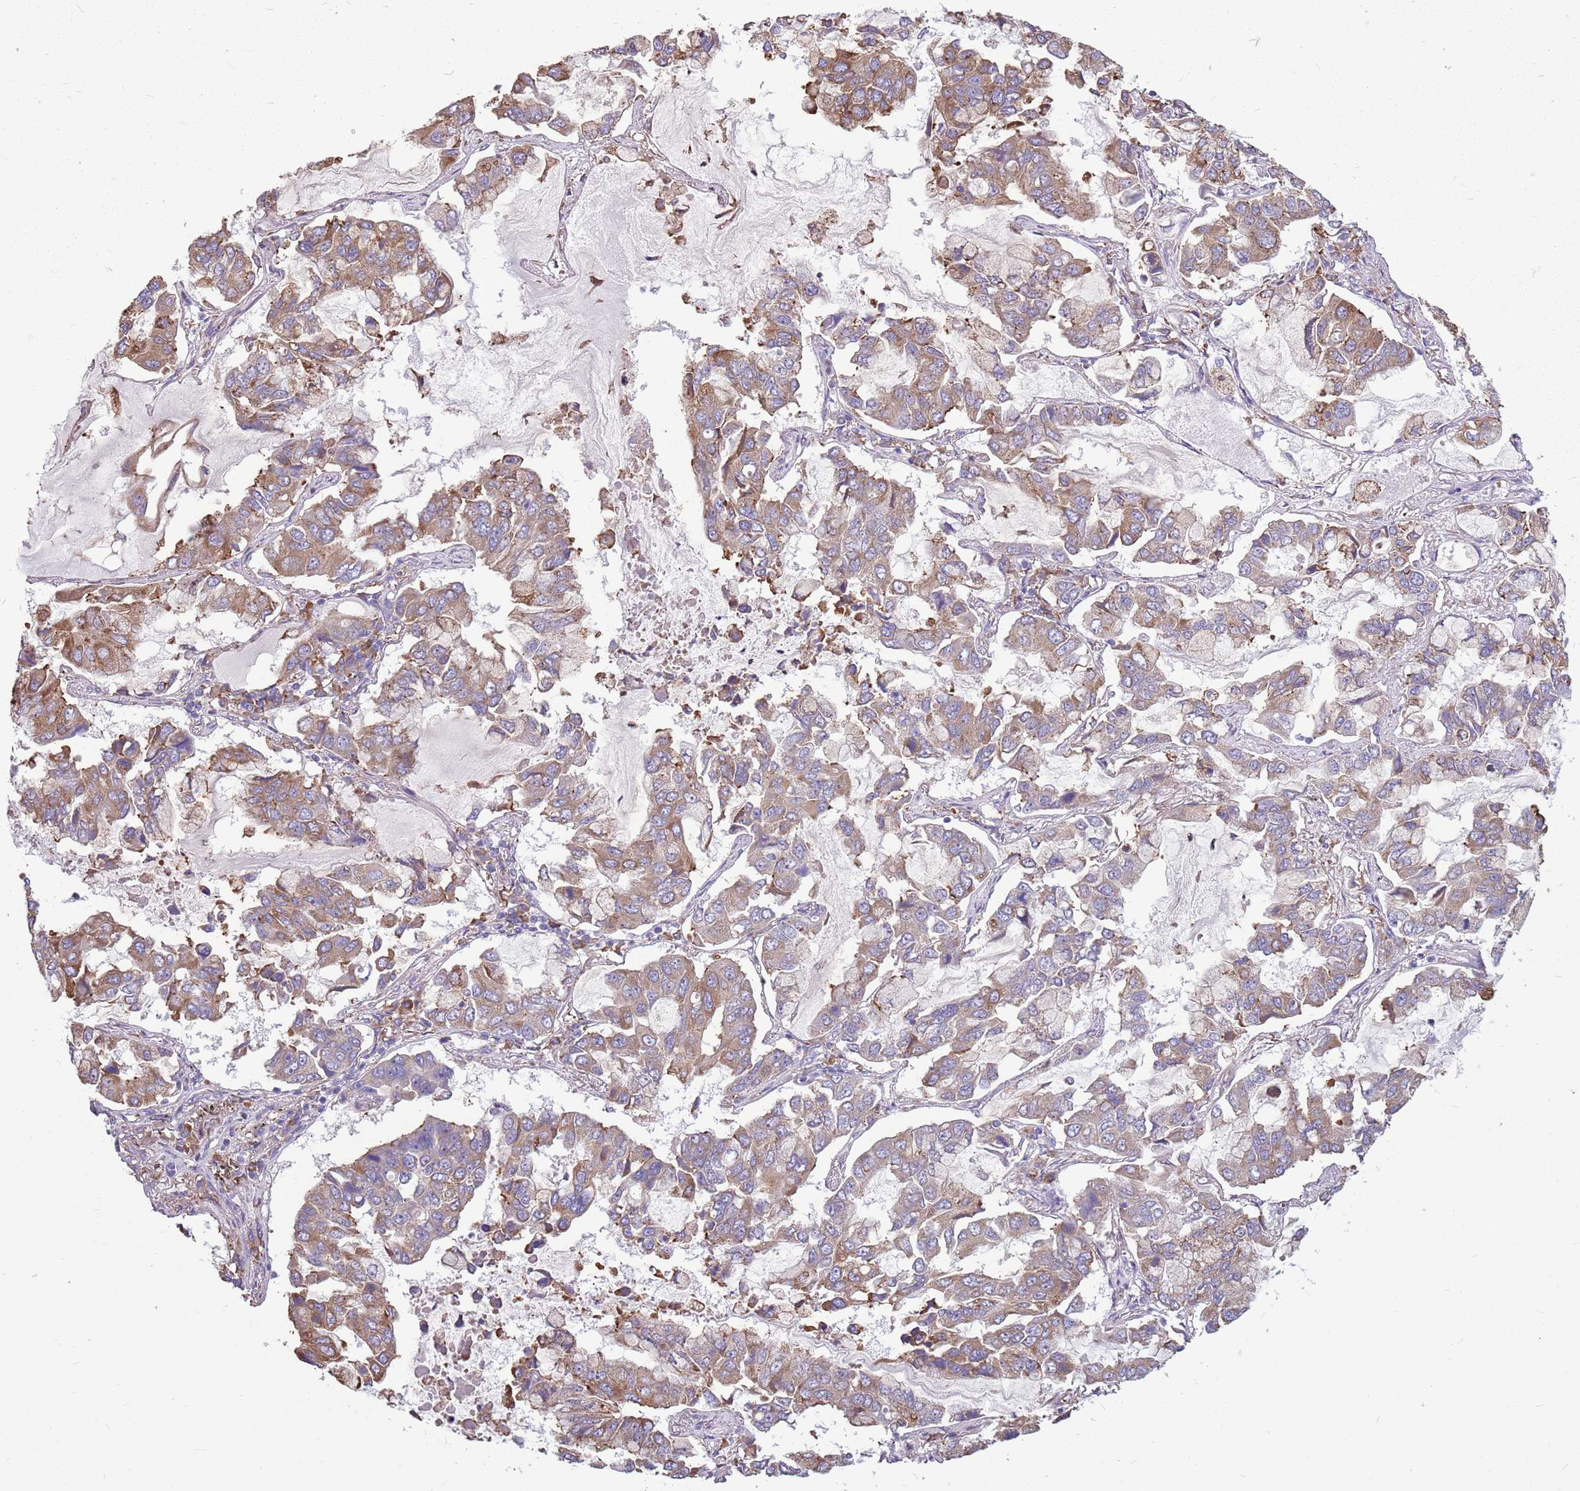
{"staining": {"intensity": "weak", "quantity": ">75%", "location": "cytoplasmic/membranous"}, "tissue": "lung cancer", "cell_type": "Tumor cells", "image_type": "cancer", "snomed": [{"axis": "morphology", "description": "Adenocarcinoma, NOS"}, {"axis": "topography", "description": "Lung"}], "caption": "A histopathology image of lung cancer stained for a protein demonstrates weak cytoplasmic/membranous brown staining in tumor cells.", "gene": "KCTD19", "patient": {"sex": "male", "age": 64}}